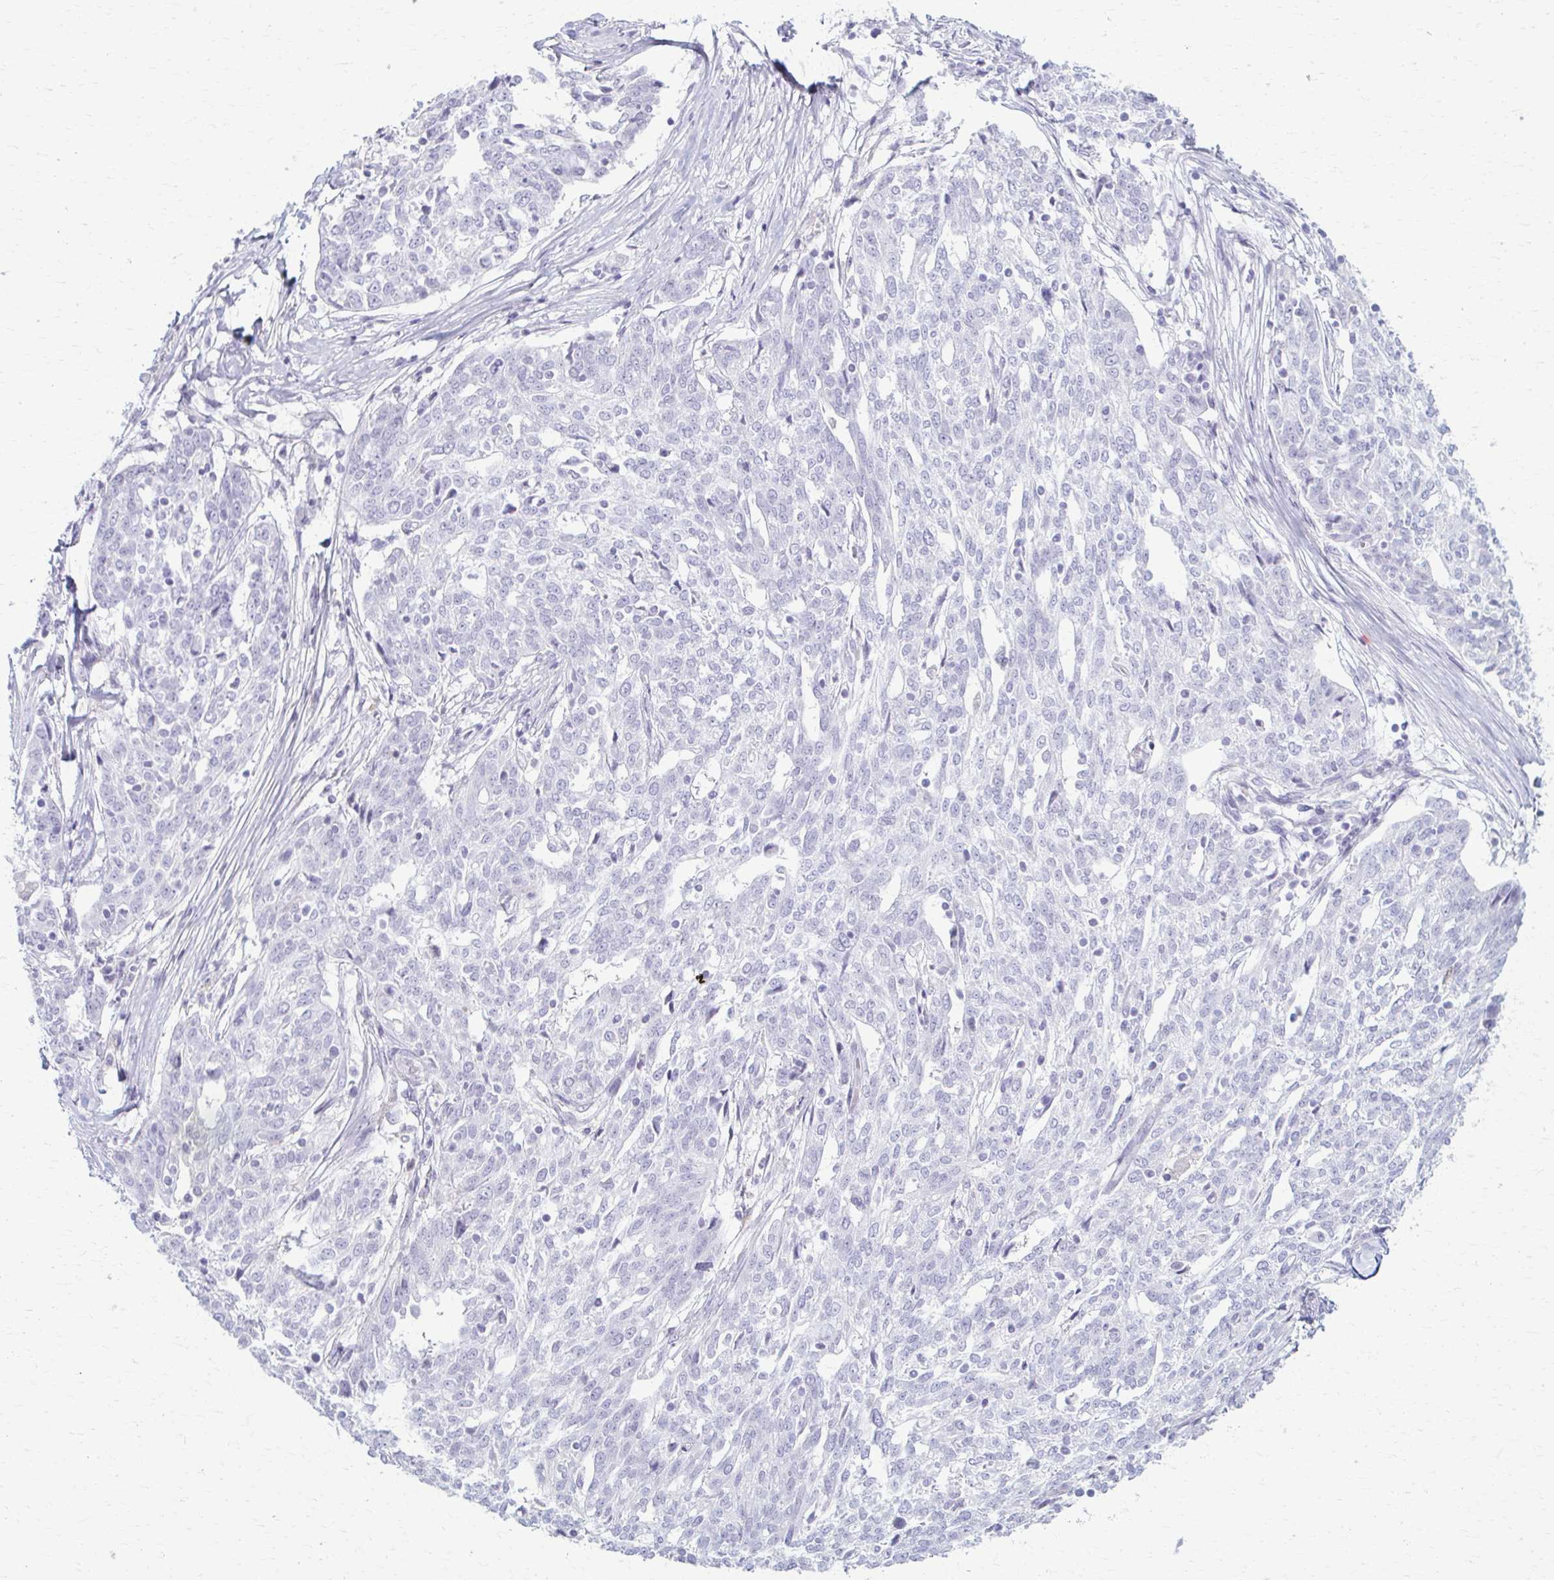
{"staining": {"intensity": "negative", "quantity": "none", "location": "none"}, "tissue": "ovarian cancer", "cell_type": "Tumor cells", "image_type": "cancer", "snomed": [{"axis": "morphology", "description": "Cystadenocarcinoma, serous, NOS"}, {"axis": "topography", "description": "Ovary"}], "caption": "There is no significant staining in tumor cells of serous cystadenocarcinoma (ovarian).", "gene": "LDLRAP1", "patient": {"sex": "female", "age": 67}}